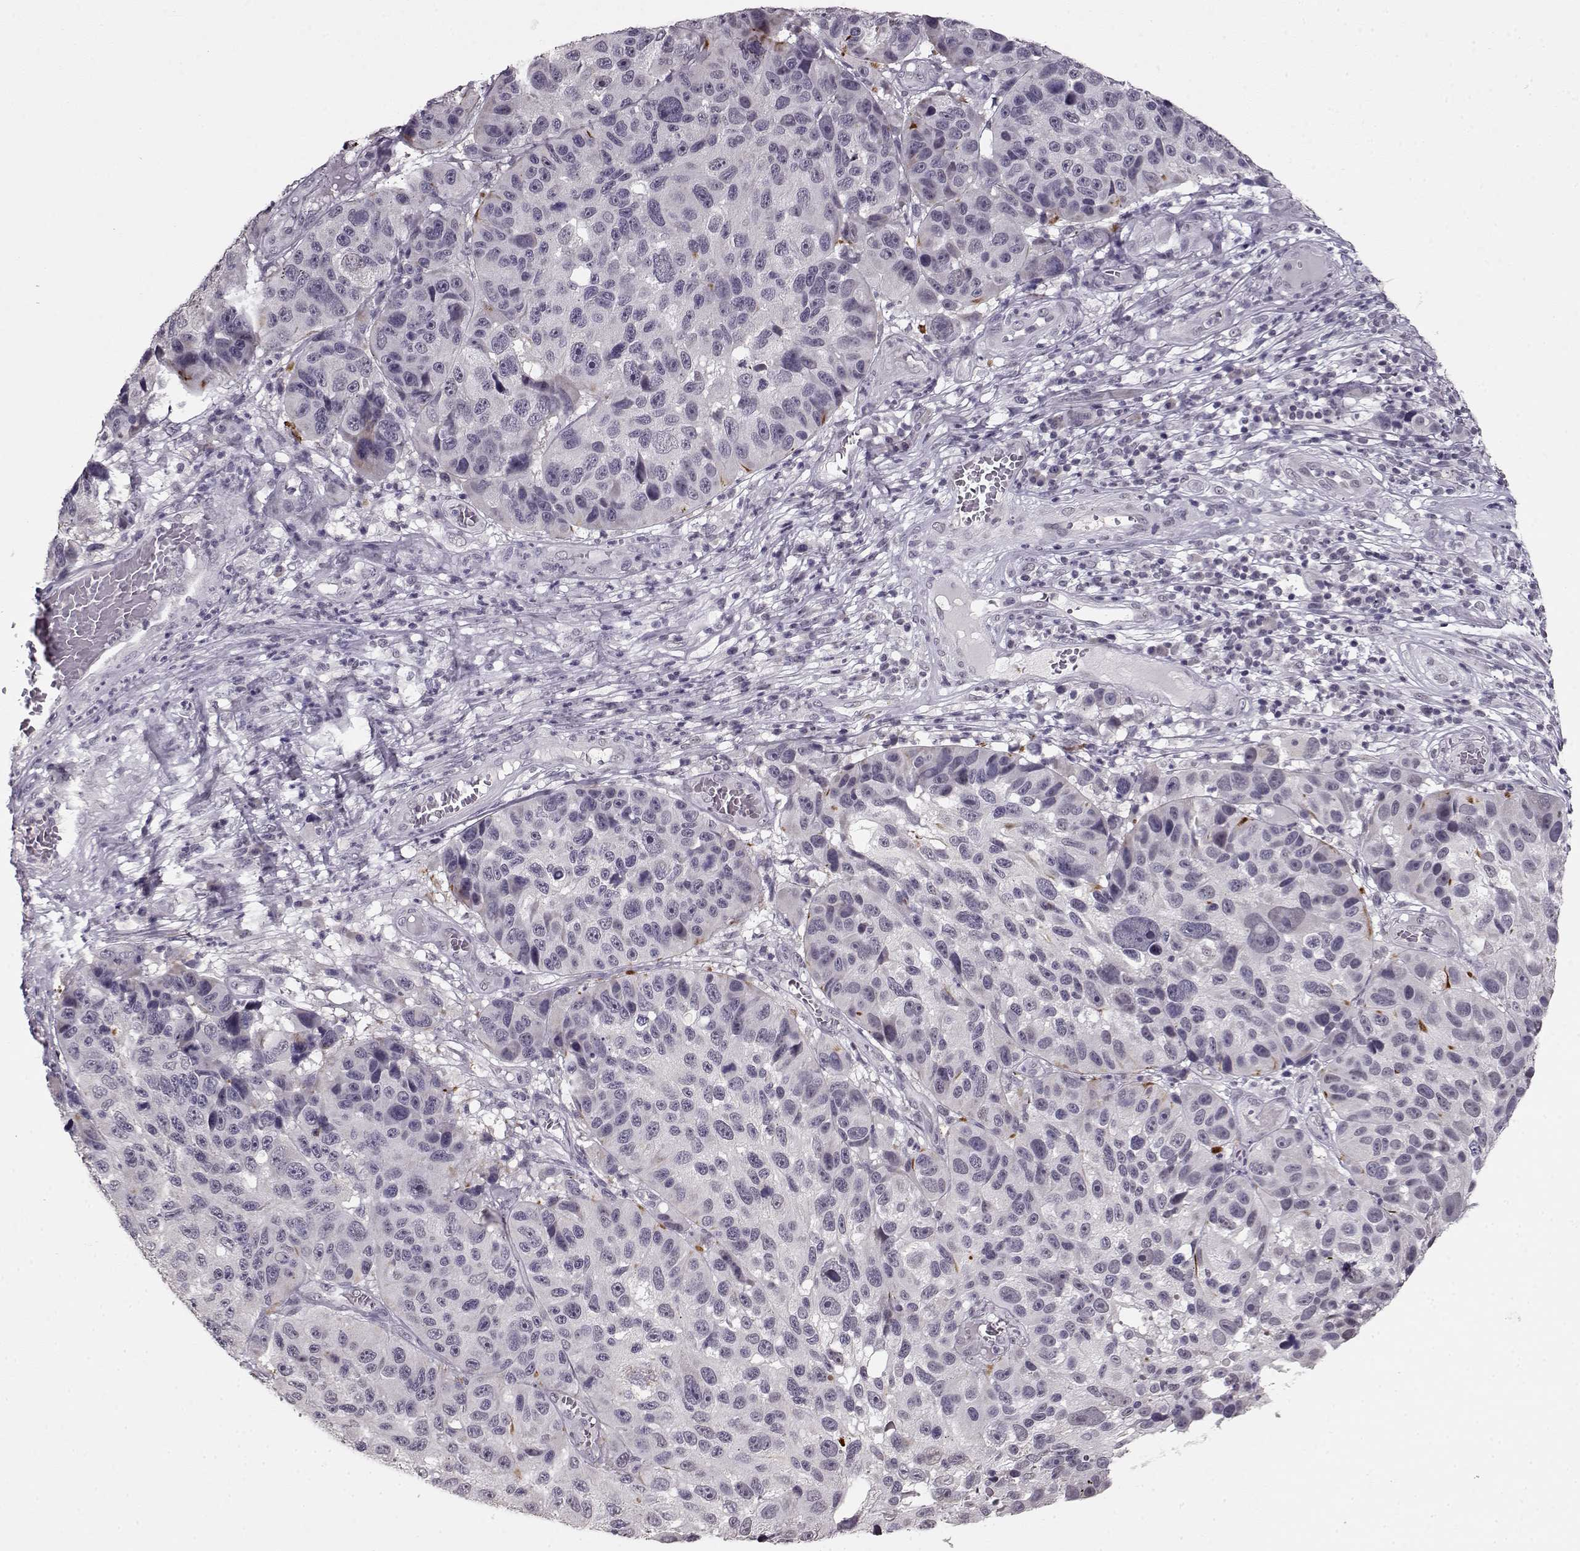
{"staining": {"intensity": "negative", "quantity": "none", "location": "none"}, "tissue": "melanoma", "cell_type": "Tumor cells", "image_type": "cancer", "snomed": [{"axis": "morphology", "description": "Malignant melanoma, NOS"}, {"axis": "topography", "description": "Skin"}], "caption": "Melanoma was stained to show a protein in brown. There is no significant positivity in tumor cells.", "gene": "RP1L1", "patient": {"sex": "male", "age": 53}}